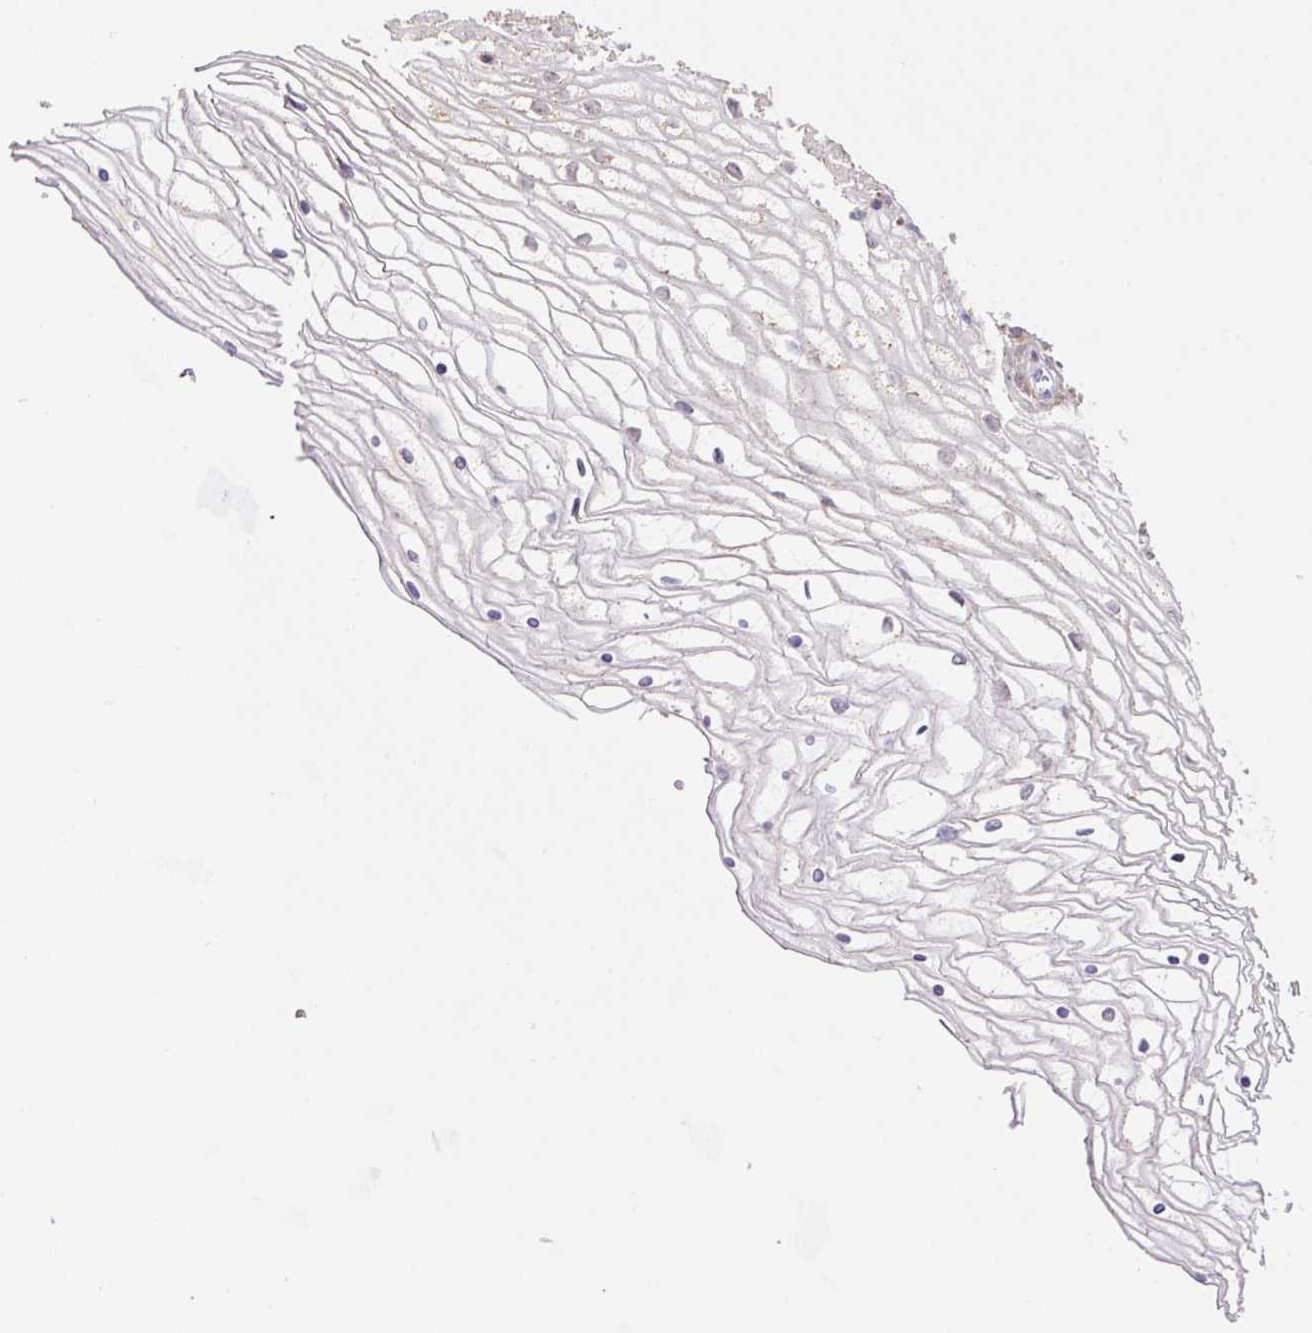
{"staining": {"intensity": "moderate", "quantity": "25%-75%", "location": "cytoplasmic/membranous"}, "tissue": "vagina", "cell_type": "Squamous epithelial cells", "image_type": "normal", "snomed": [{"axis": "morphology", "description": "Normal tissue, NOS"}, {"axis": "topography", "description": "Vagina"}], "caption": "Immunohistochemistry (IHC) micrograph of benign human vagina stained for a protein (brown), which demonstrates medium levels of moderate cytoplasmic/membranous expression in approximately 25%-75% of squamous epithelial cells.", "gene": "MFSD9", "patient": {"sex": "female", "age": 56}}